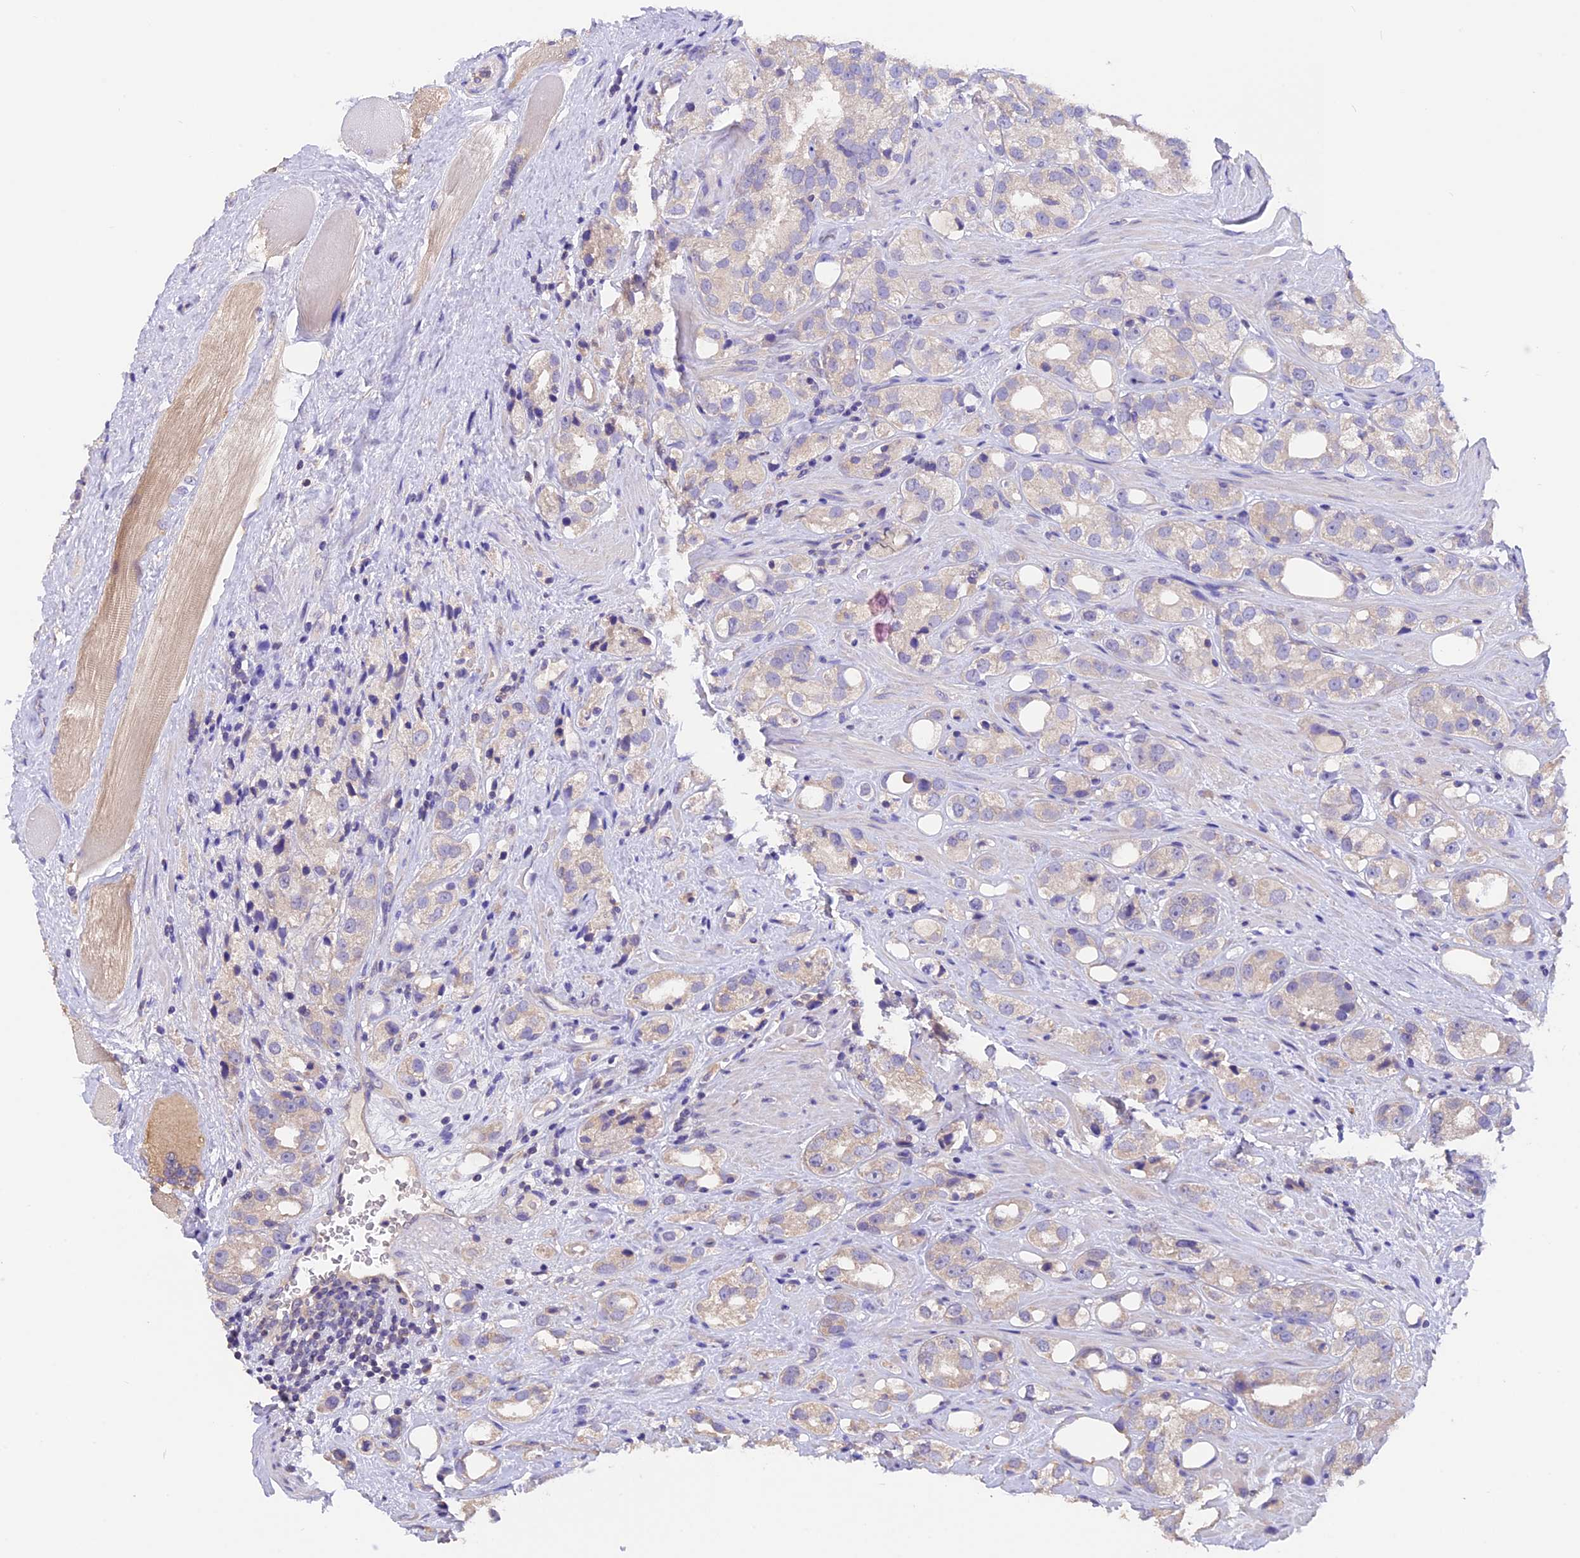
{"staining": {"intensity": "negative", "quantity": "none", "location": "none"}, "tissue": "prostate cancer", "cell_type": "Tumor cells", "image_type": "cancer", "snomed": [{"axis": "morphology", "description": "Adenocarcinoma, NOS"}, {"axis": "topography", "description": "Prostate"}], "caption": "The image exhibits no staining of tumor cells in prostate cancer (adenocarcinoma).", "gene": "AP3B2", "patient": {"sex": "male", "age": 79}}